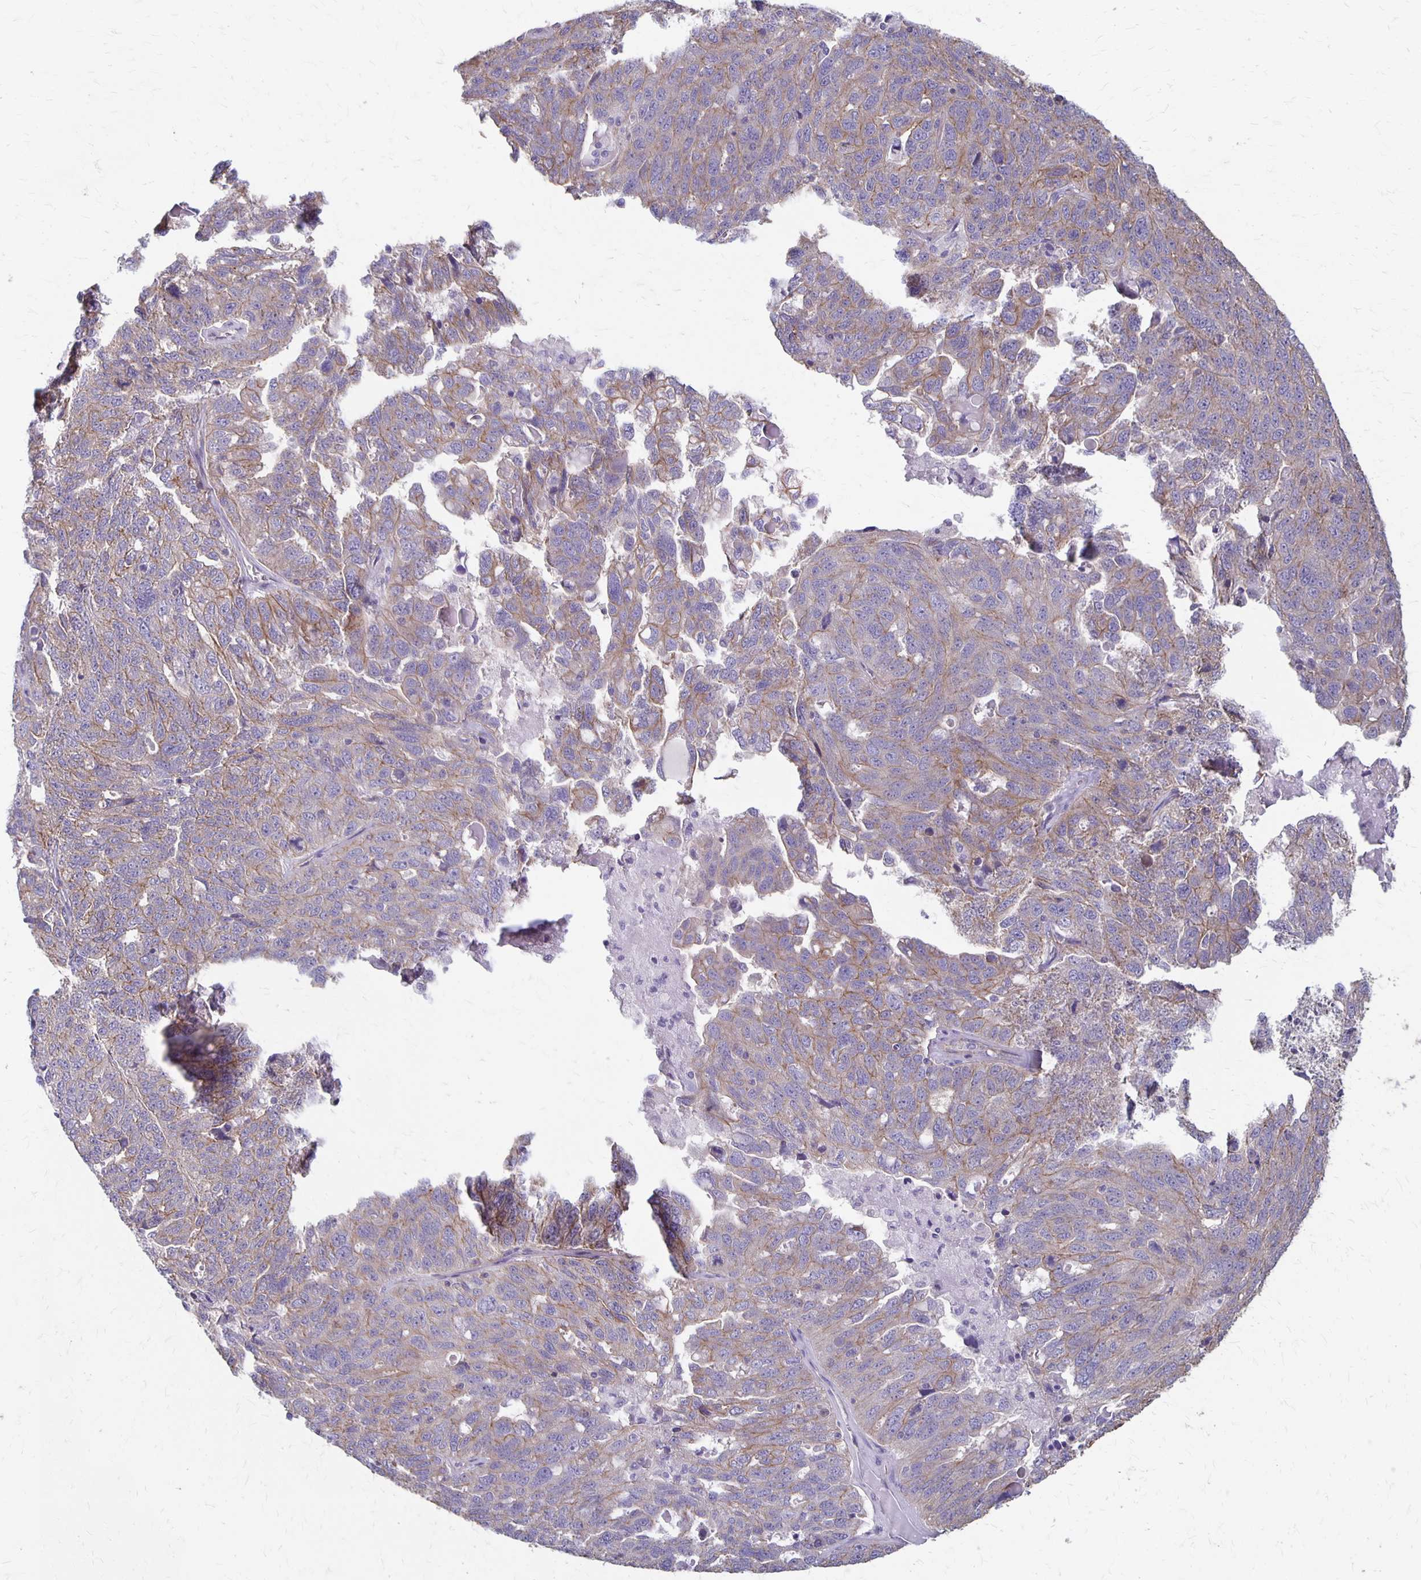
{"staining": {"intensity": "moderate", "quantity": "<25%", "location": "cytoplasmic/membranous"}, "tissue": "ovarian cancer", "cell_type": "Tumor cells", "image_type": "cancer", "snomed": [{"axis": "morphology", "description": "Cystadenocarcinoma, serous, NOS"}, {"axis": "topography", "description": "Ovary"}], "caption": "Human ovarian cancer (serous cystadenocarcinoma) stained with a brown dye displays moderate cytoplasmic/membranous positive expression in about <25% of tumor cells.", "gene": "PPP1R3E", "patient": {"sex": "female", "age": 71}}